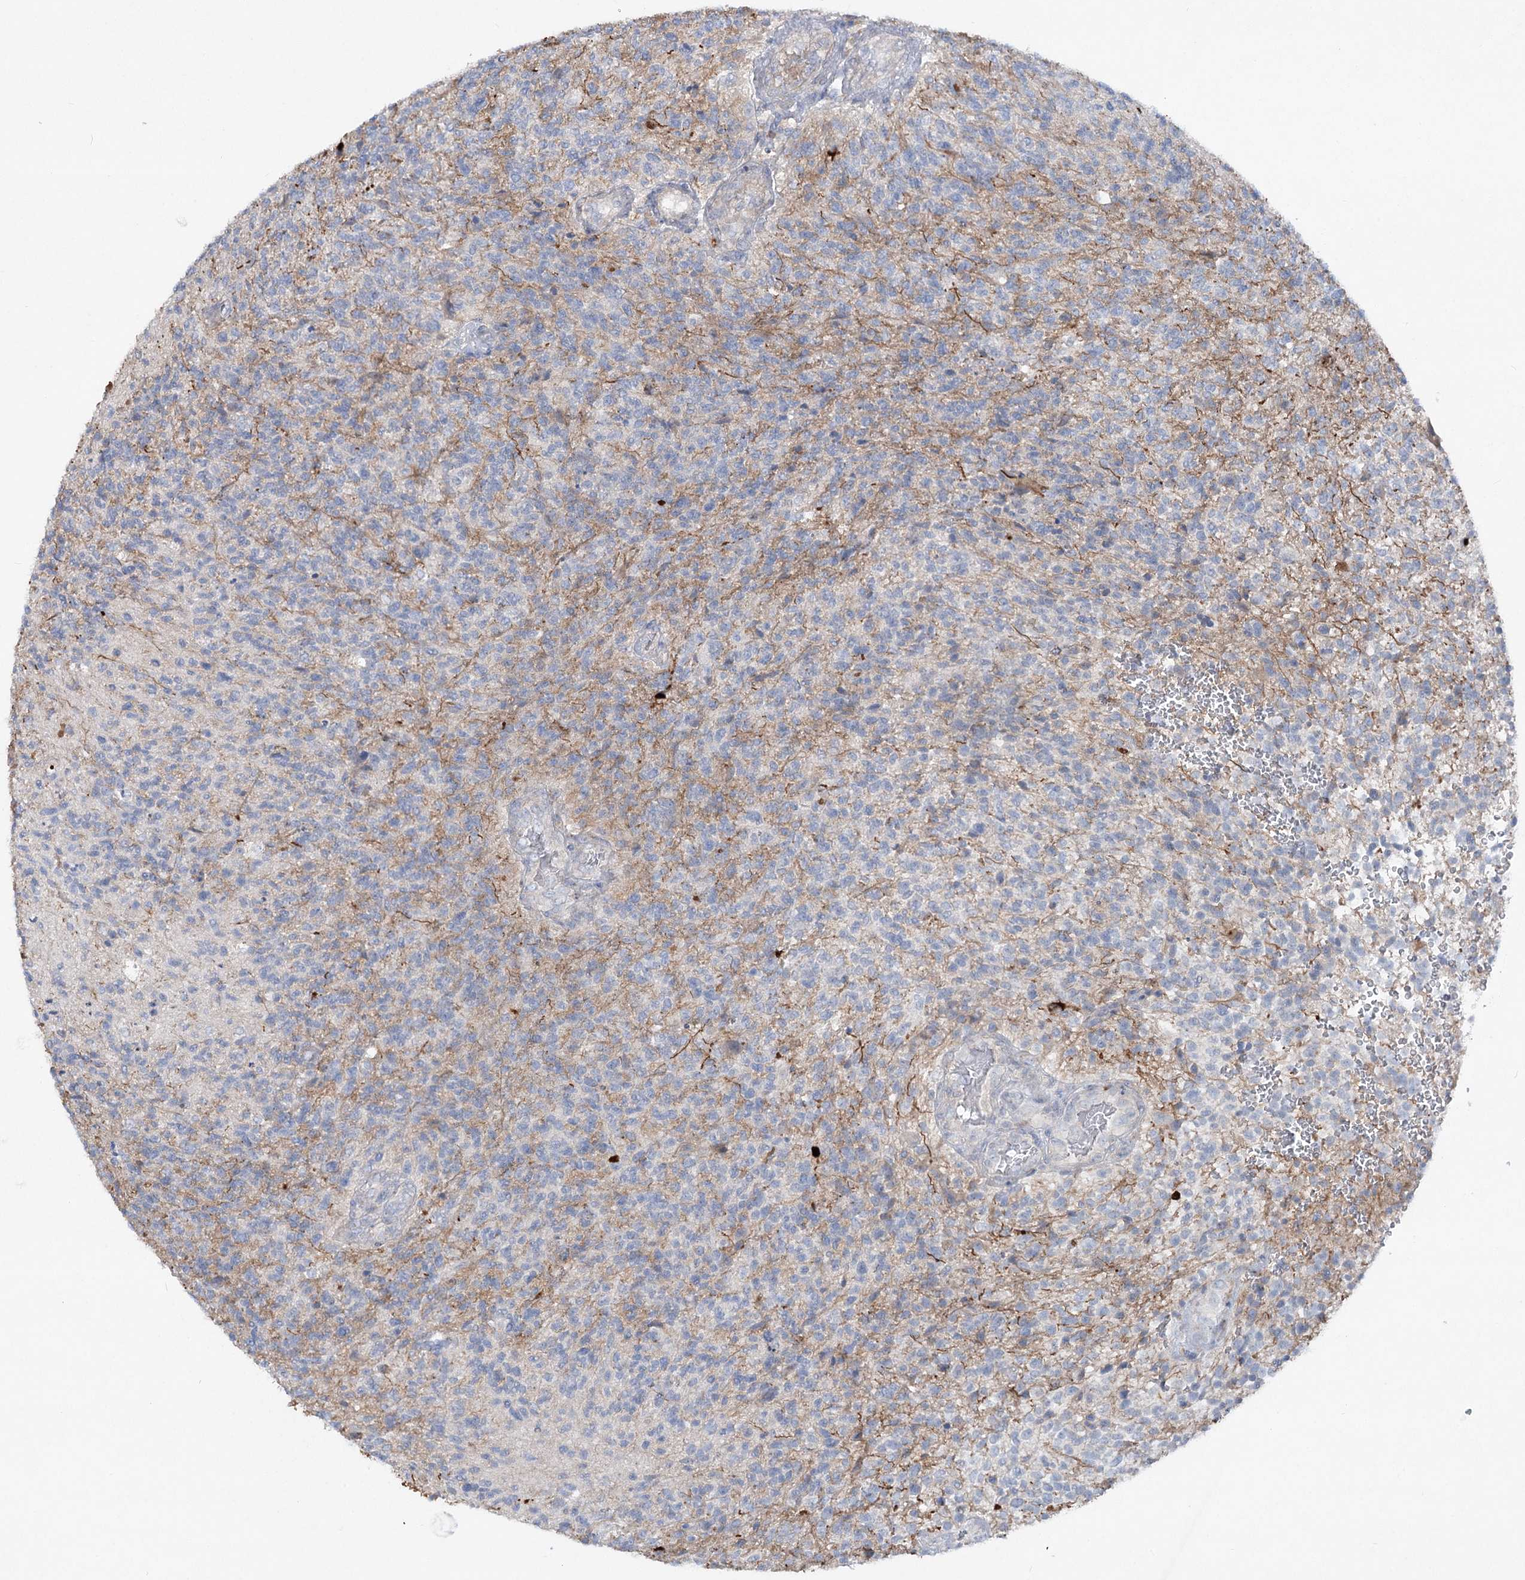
{"staining": {"intensity": "negative", "quantity": "none", "location": "none"}, "tissue": "glioma", "cell_type": "Tumor cells", "image_type": "cancer", "snomed": [{"axis": "morphology", "description": "Glioma, malignant, High grade"}, {"axis": "topography", "description": "Brain"}], "caption": "Immunohistochemical staining of high-grade glioma (malignant) shows no significant staining in tumor cells.", "gene": "SCN11A", "patient": {"sex": "male", "age": 56}}